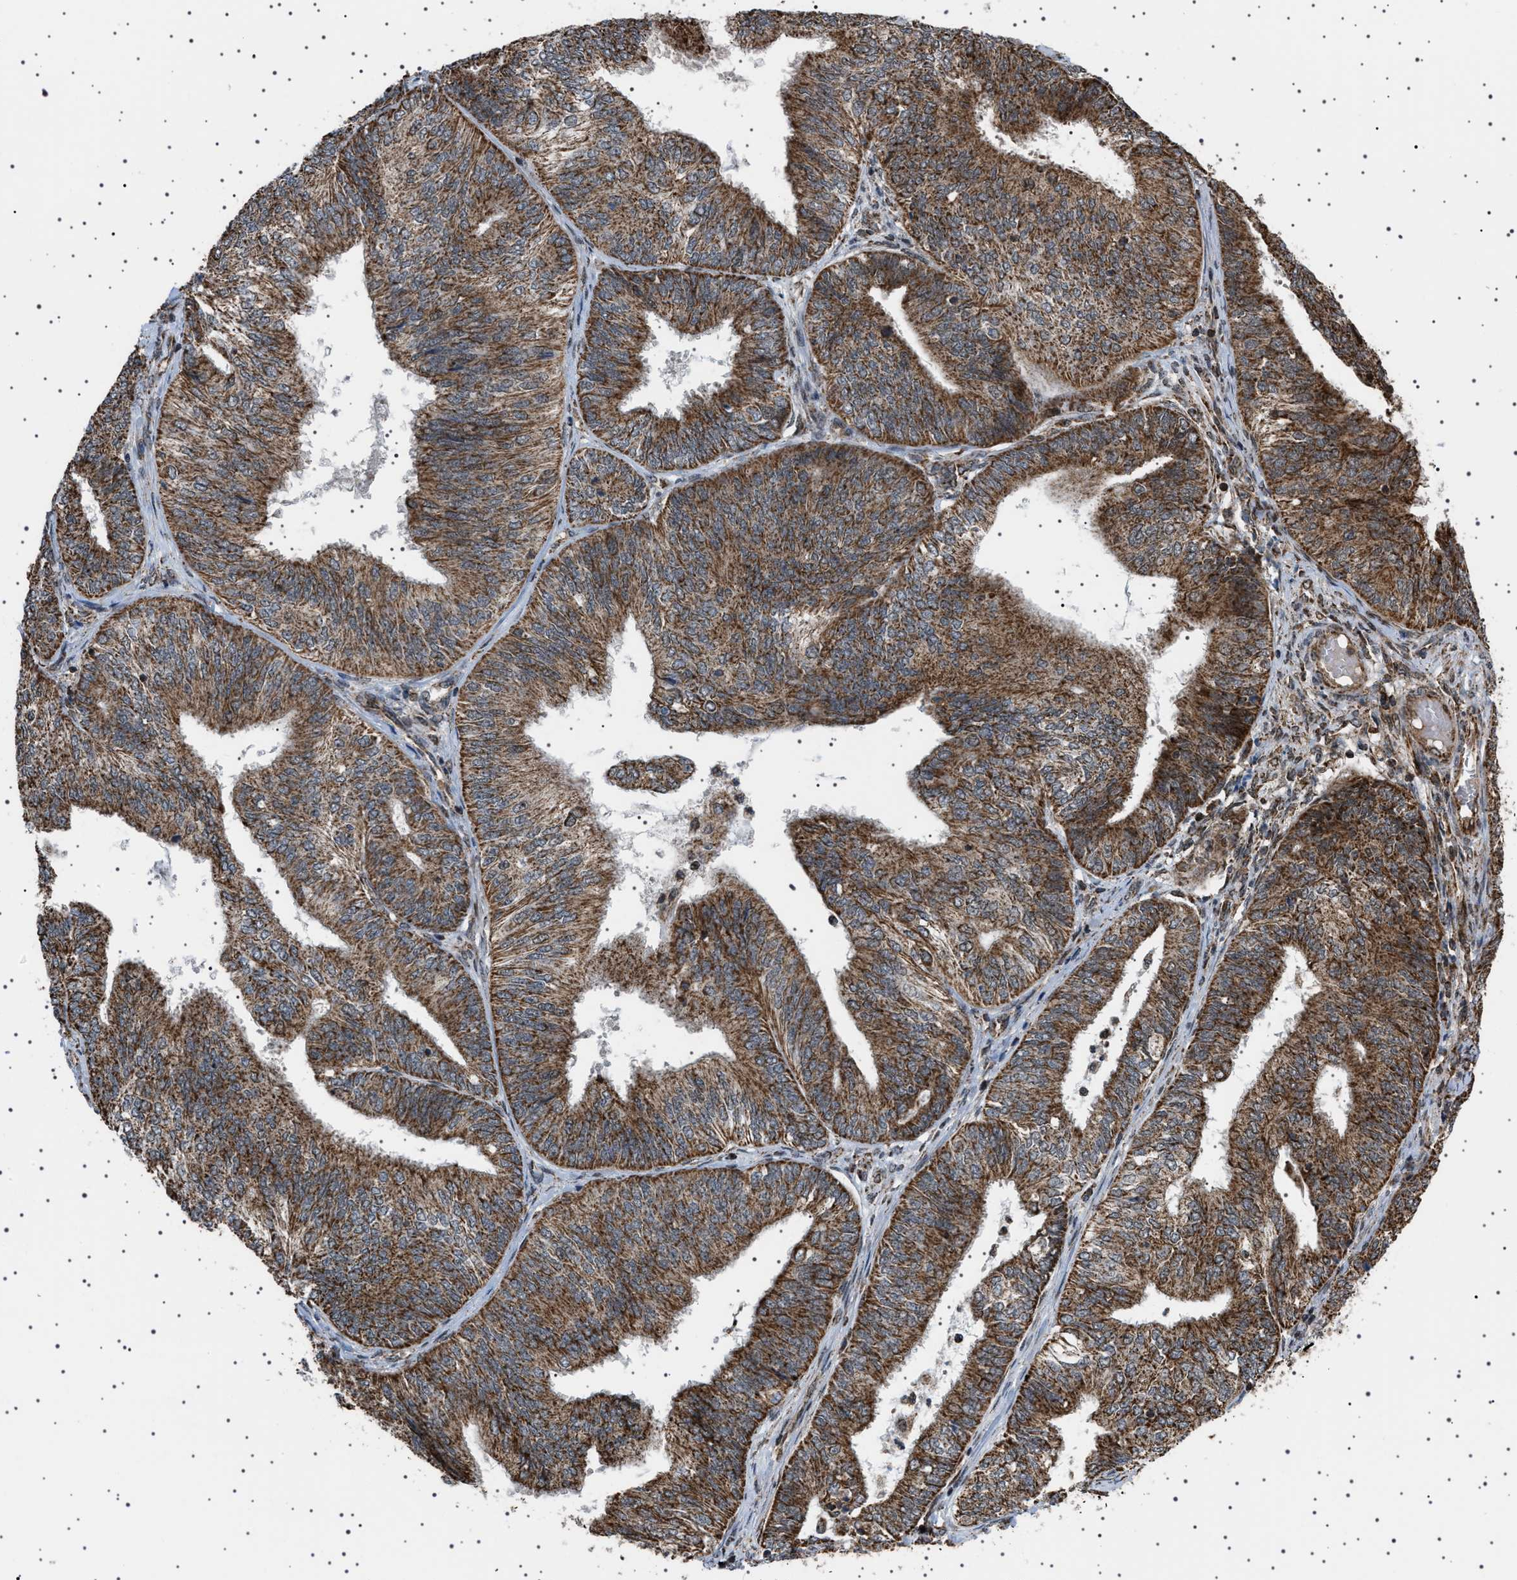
{"staining": {"intensity": "strong", "quantity": ">75%", "location": "cytoplasmic/membranous"}, "tissue": "endometrial cancer", "cell_type": "Tumor cells", "image_type": "cancer", "snomed": [{"axis": "morphology", "description": "Adenocarcinoma, NOS"}, {"axis": "topography", "description": "Endometrium"}], "caption": "Human endometrial cancer (adenocarcinoma) stained with a brown dye displays strong cytoplasmic/membranous positive positivity in approximately >75% of tumor cells.", "gene": "MELK", "patient": {"sex": "female", "age": 58}}